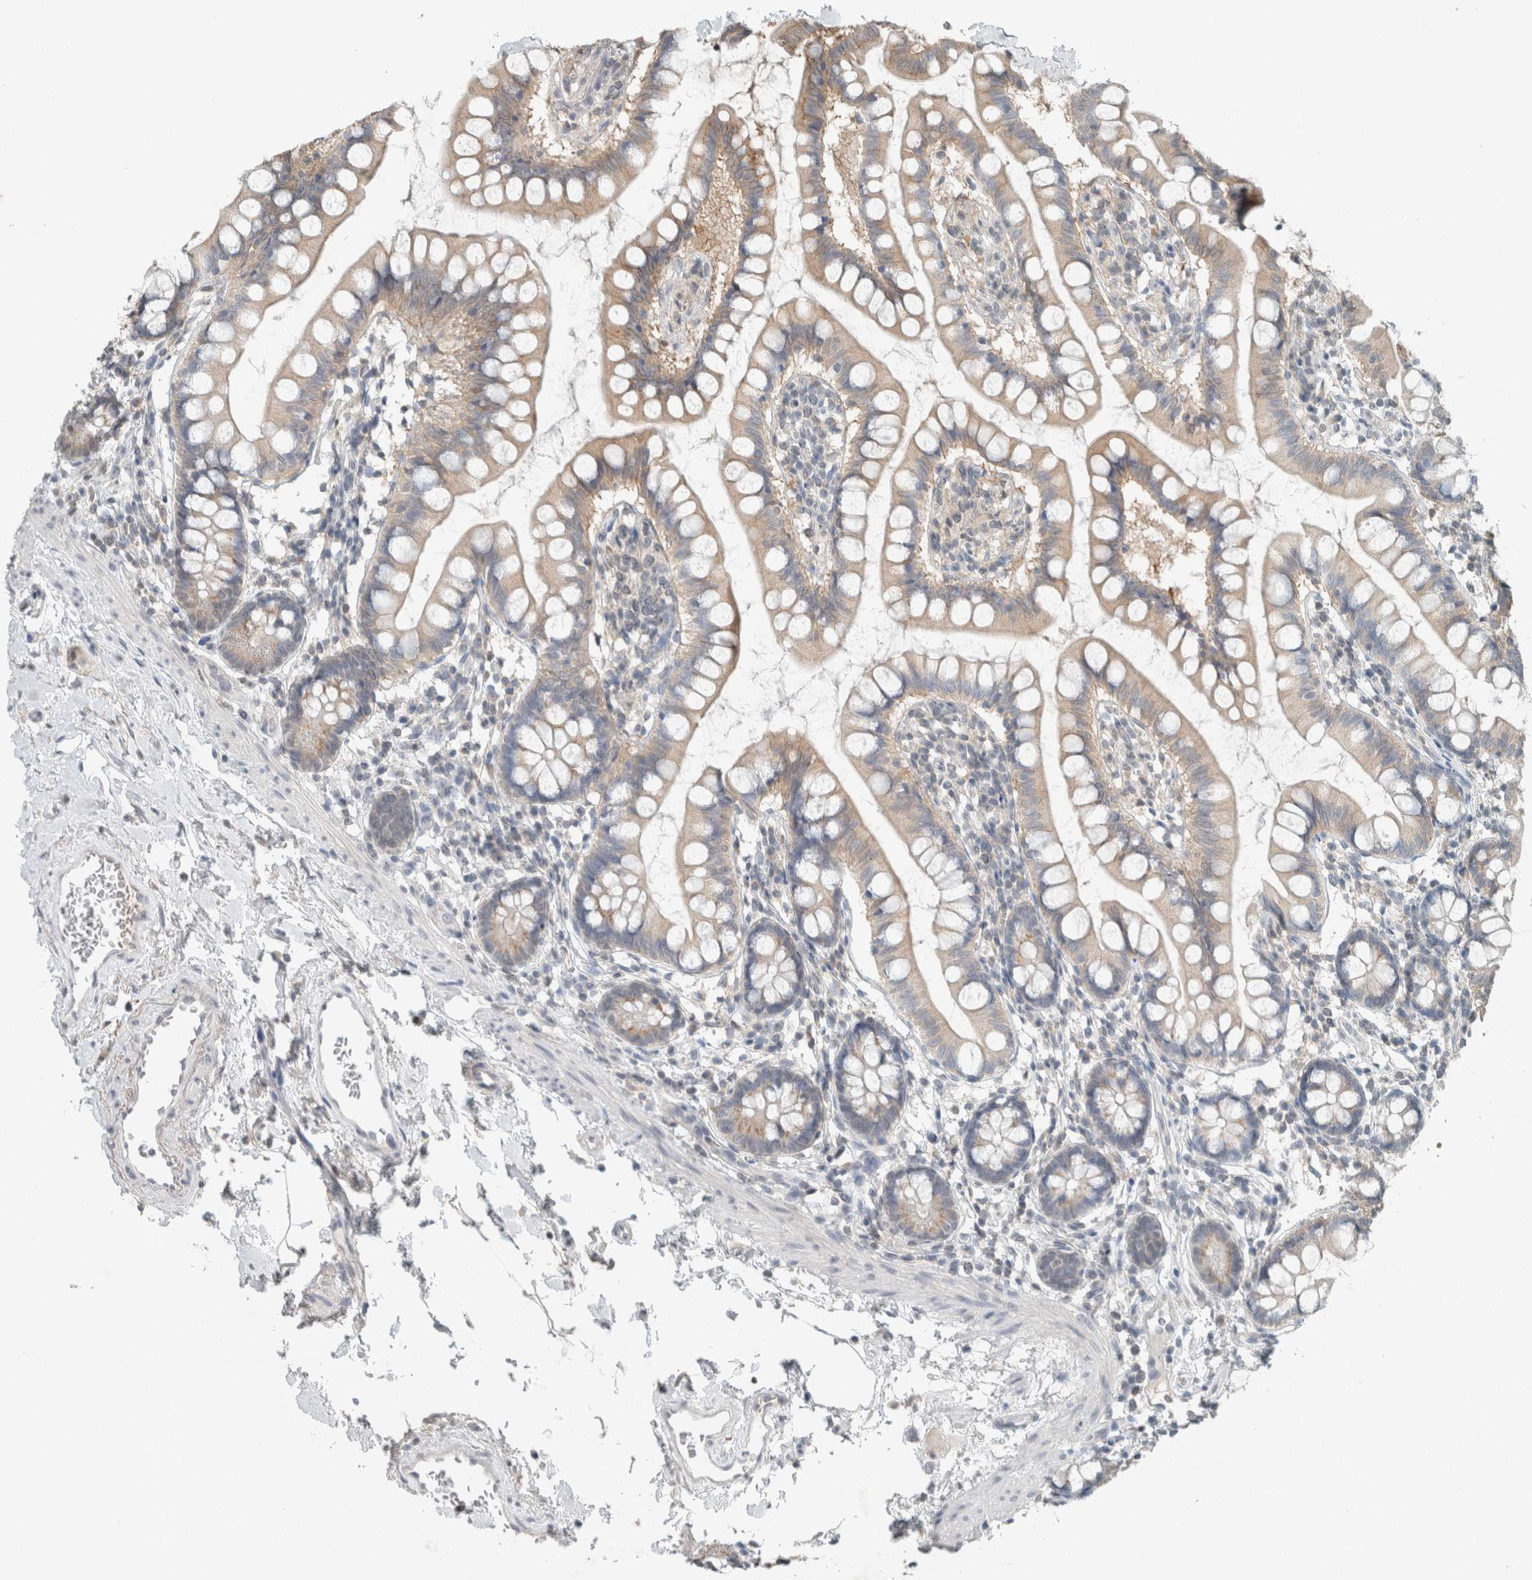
{"staining": {"intensity": "moderate", "quantity": ">75%", "location": "cytoplasmic/membranous"}, "tissue": "small intestine", "cell_type": "Glandular cells", "image_type": "normal", "snomed": [{"axis": "morphology", "description": "Normal tissue, NOS"}, {"axis": "topography", "description": "Small intestine"}], "caption": "This photomicrograph displays normal small intestine stained with IHC to label a protein in brown. The cytoplasmic/membranous of glandular cells show moderate positivity for the protein. Nuclei are counter-stained blue.", "gene": "TRIT1", "patient": {"sex": "female", "age": 84}}